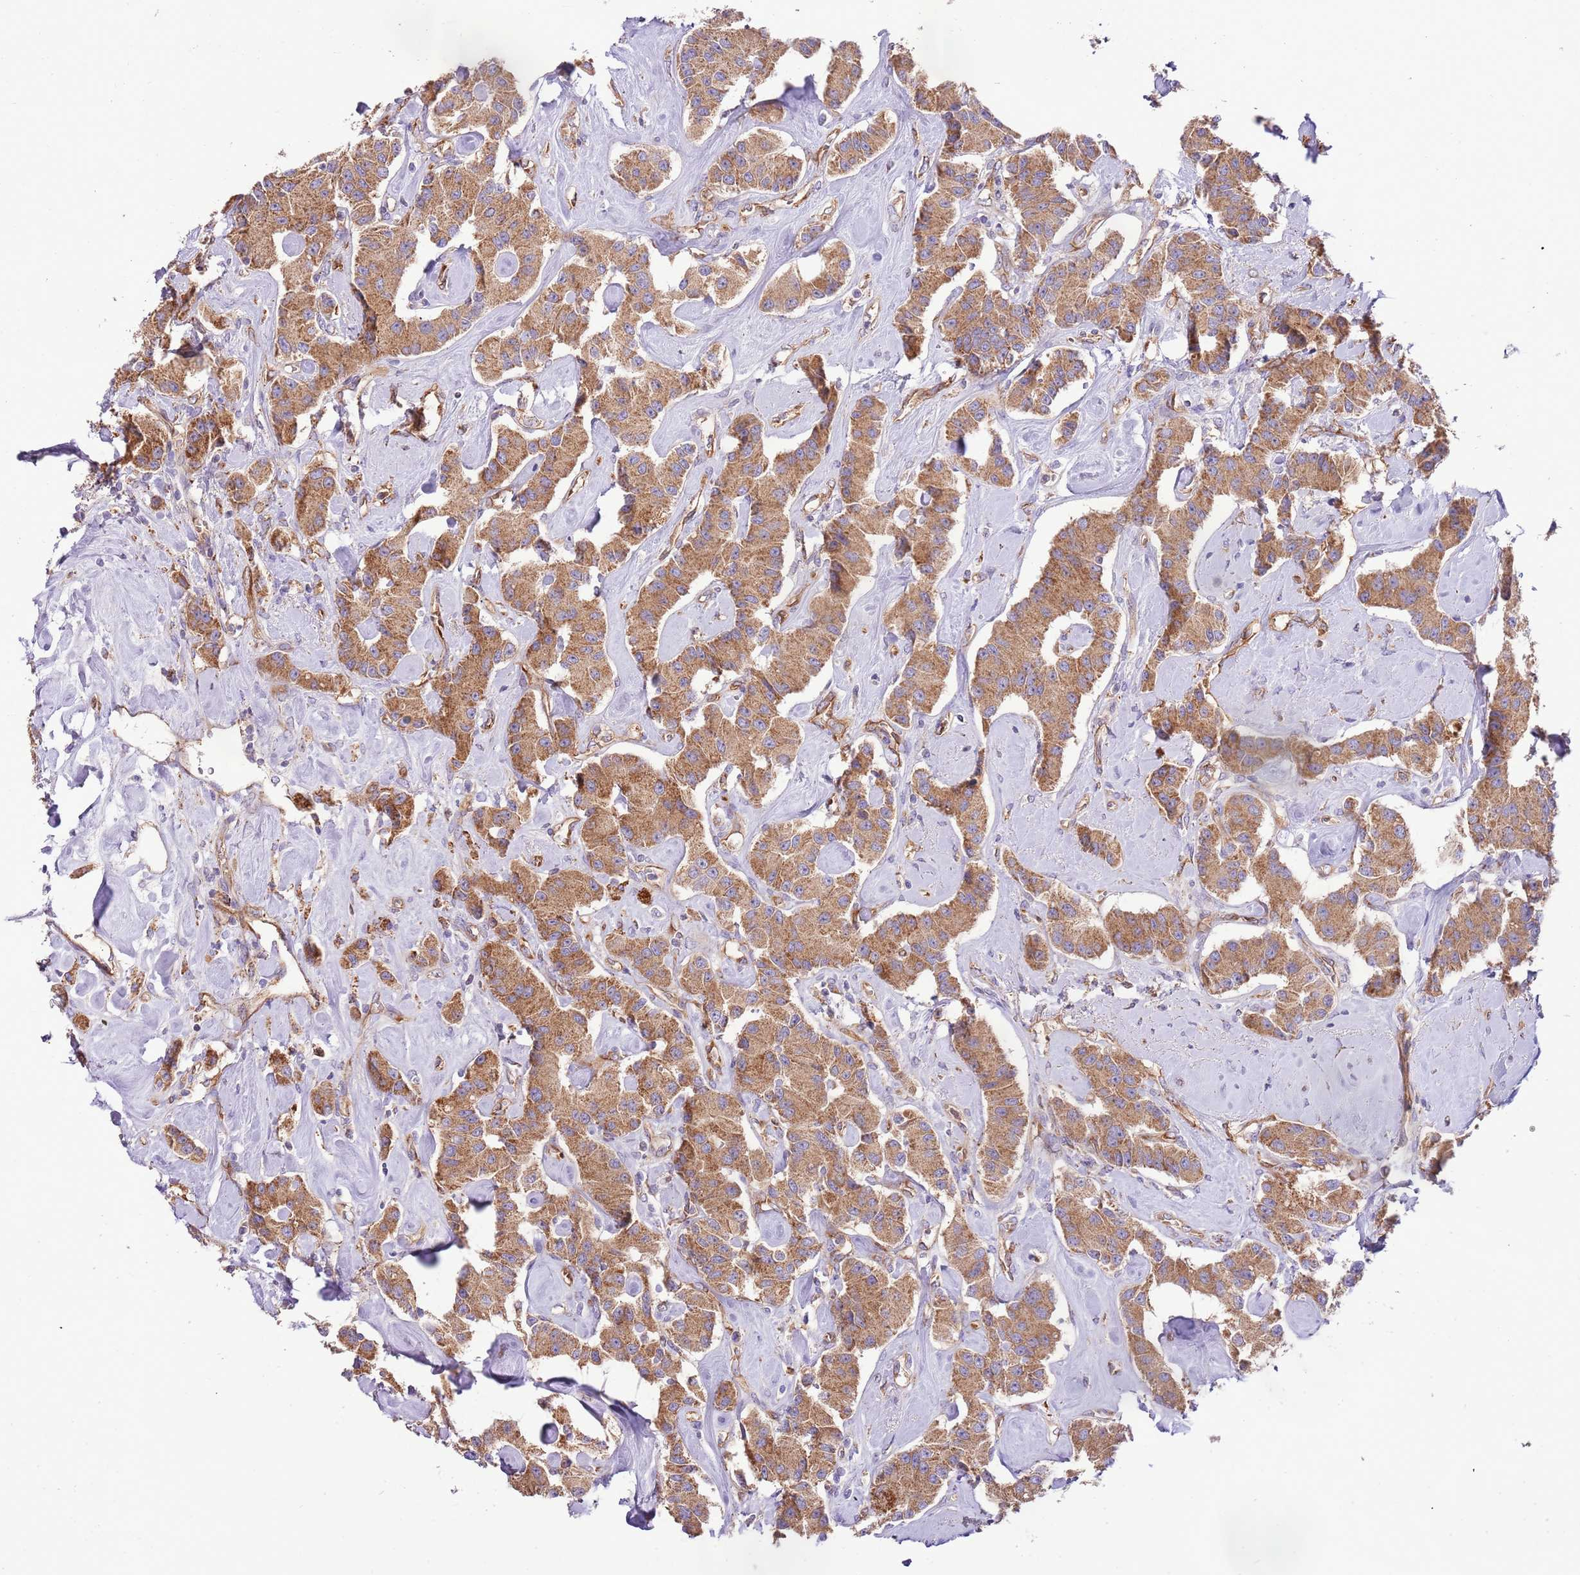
{"staining": {"intensity": "moderate", "quantity": ">75%", "location": "cytoplasmic/membranous"}, "tissue": "carcinoid", "cell_type": "Tumor cells", "image_type": "cancer", "snomed": [{"axis": "morphology", "description": "Carcinoid, malignant, NOS"}, {"axis": "topography", "description": "Pancreas"}], "caption": "An image of human malignant carcinoid stained for a protein reveals moderate cytoplasmic/membranous brown staining in tumor cells.", "gene": "DOCK6", "patient": {"sex": "male", "age": 41}}